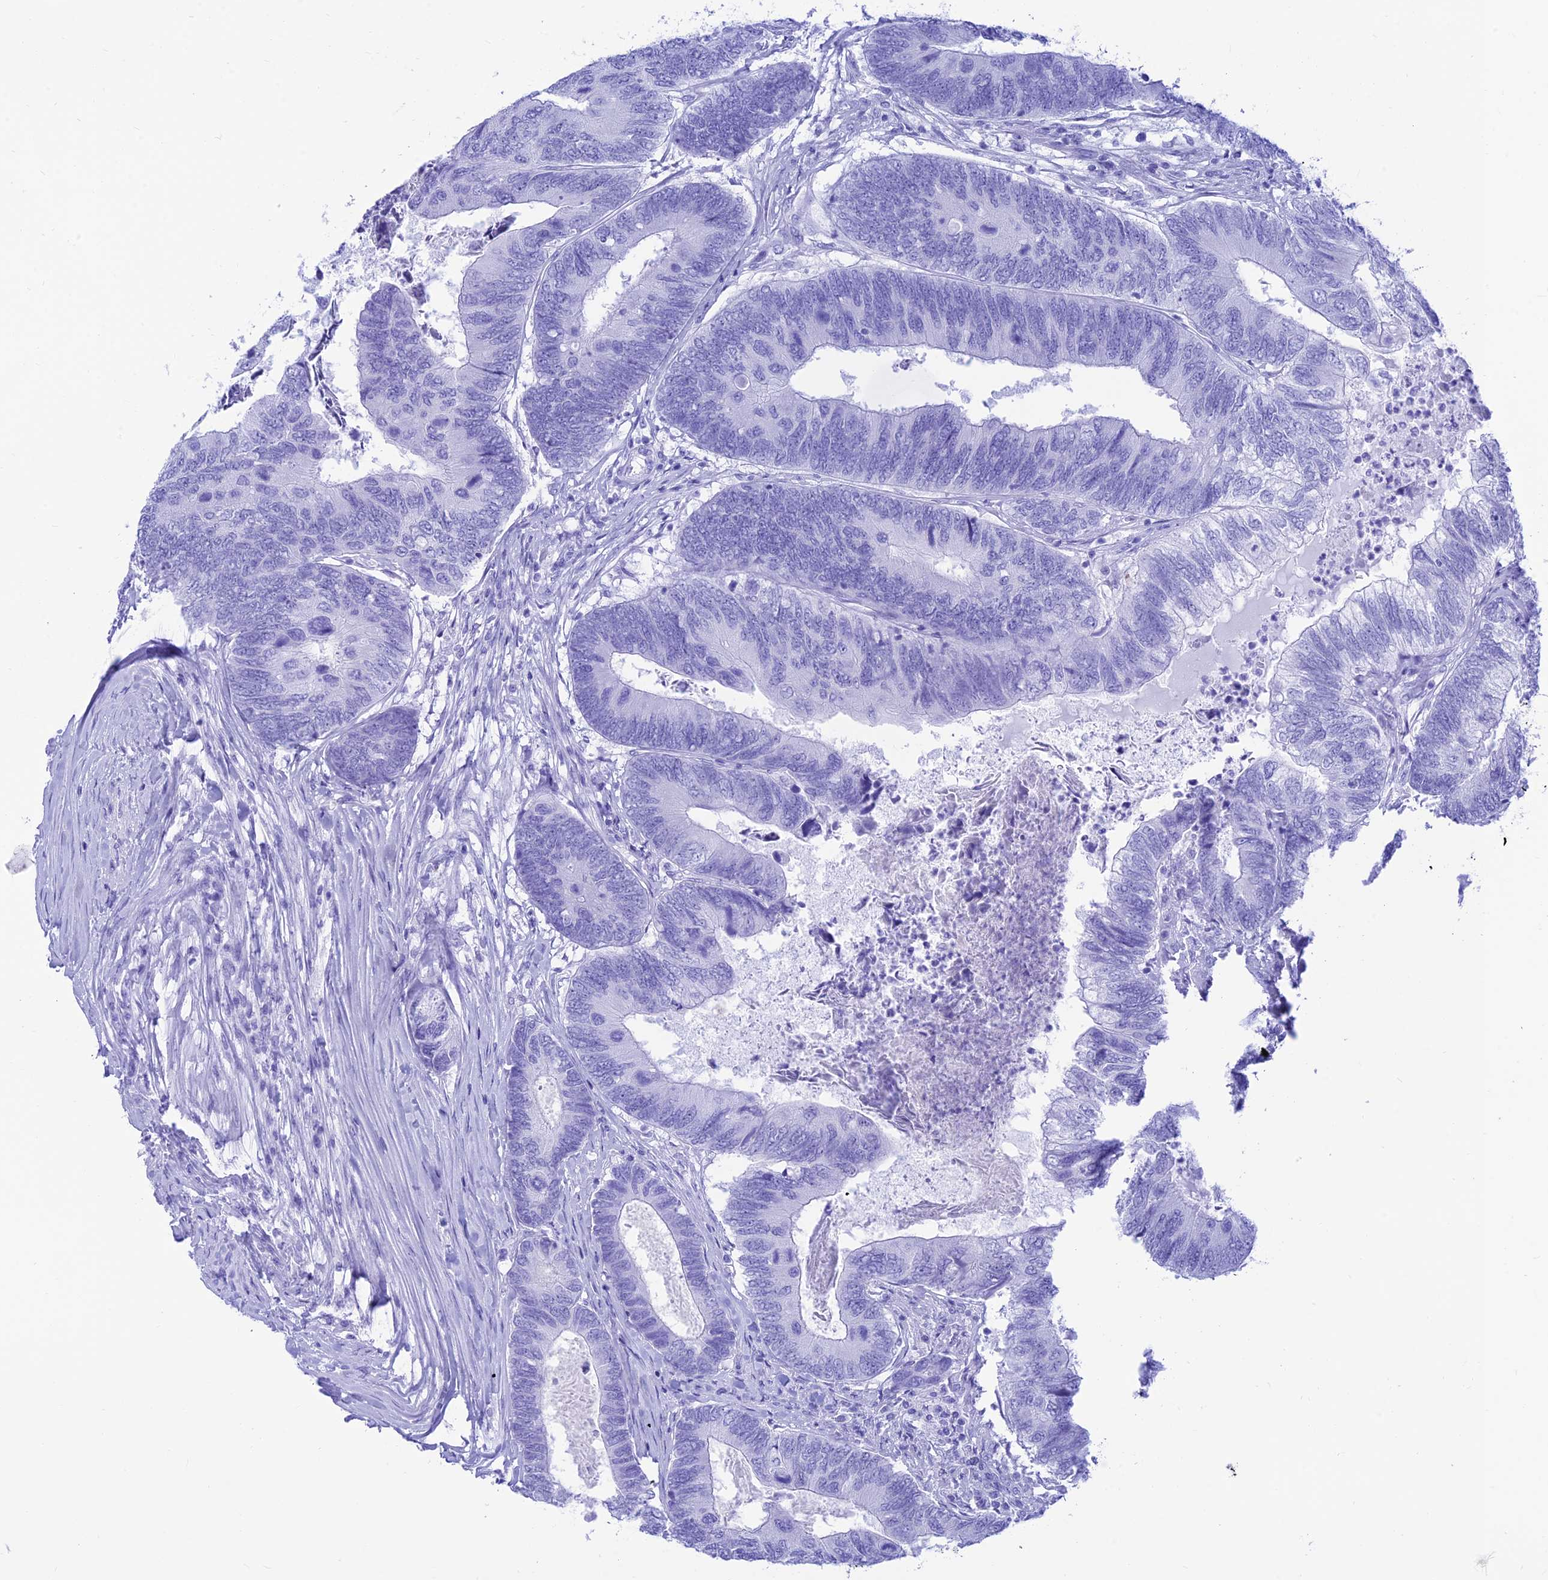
{"staining": {"intensity": "negative", "quantity": "none", "location": "none"}, "tissue": "colorectal cancer", "cell_type": "Tumor cells", "image_type": "cancer", "snomed": [{"axis": "morphology", "description": "Adenocarcinoma, NOS"}, {"axis": "topography", "description": "Colon"}], "caption": "Colorectal cancer (adenocarcinoma) stained for a protein using IHC demonstrates no staining tumor cells.", "gene": "PRNP", "patient": {"sex": "female", "age": 67}}